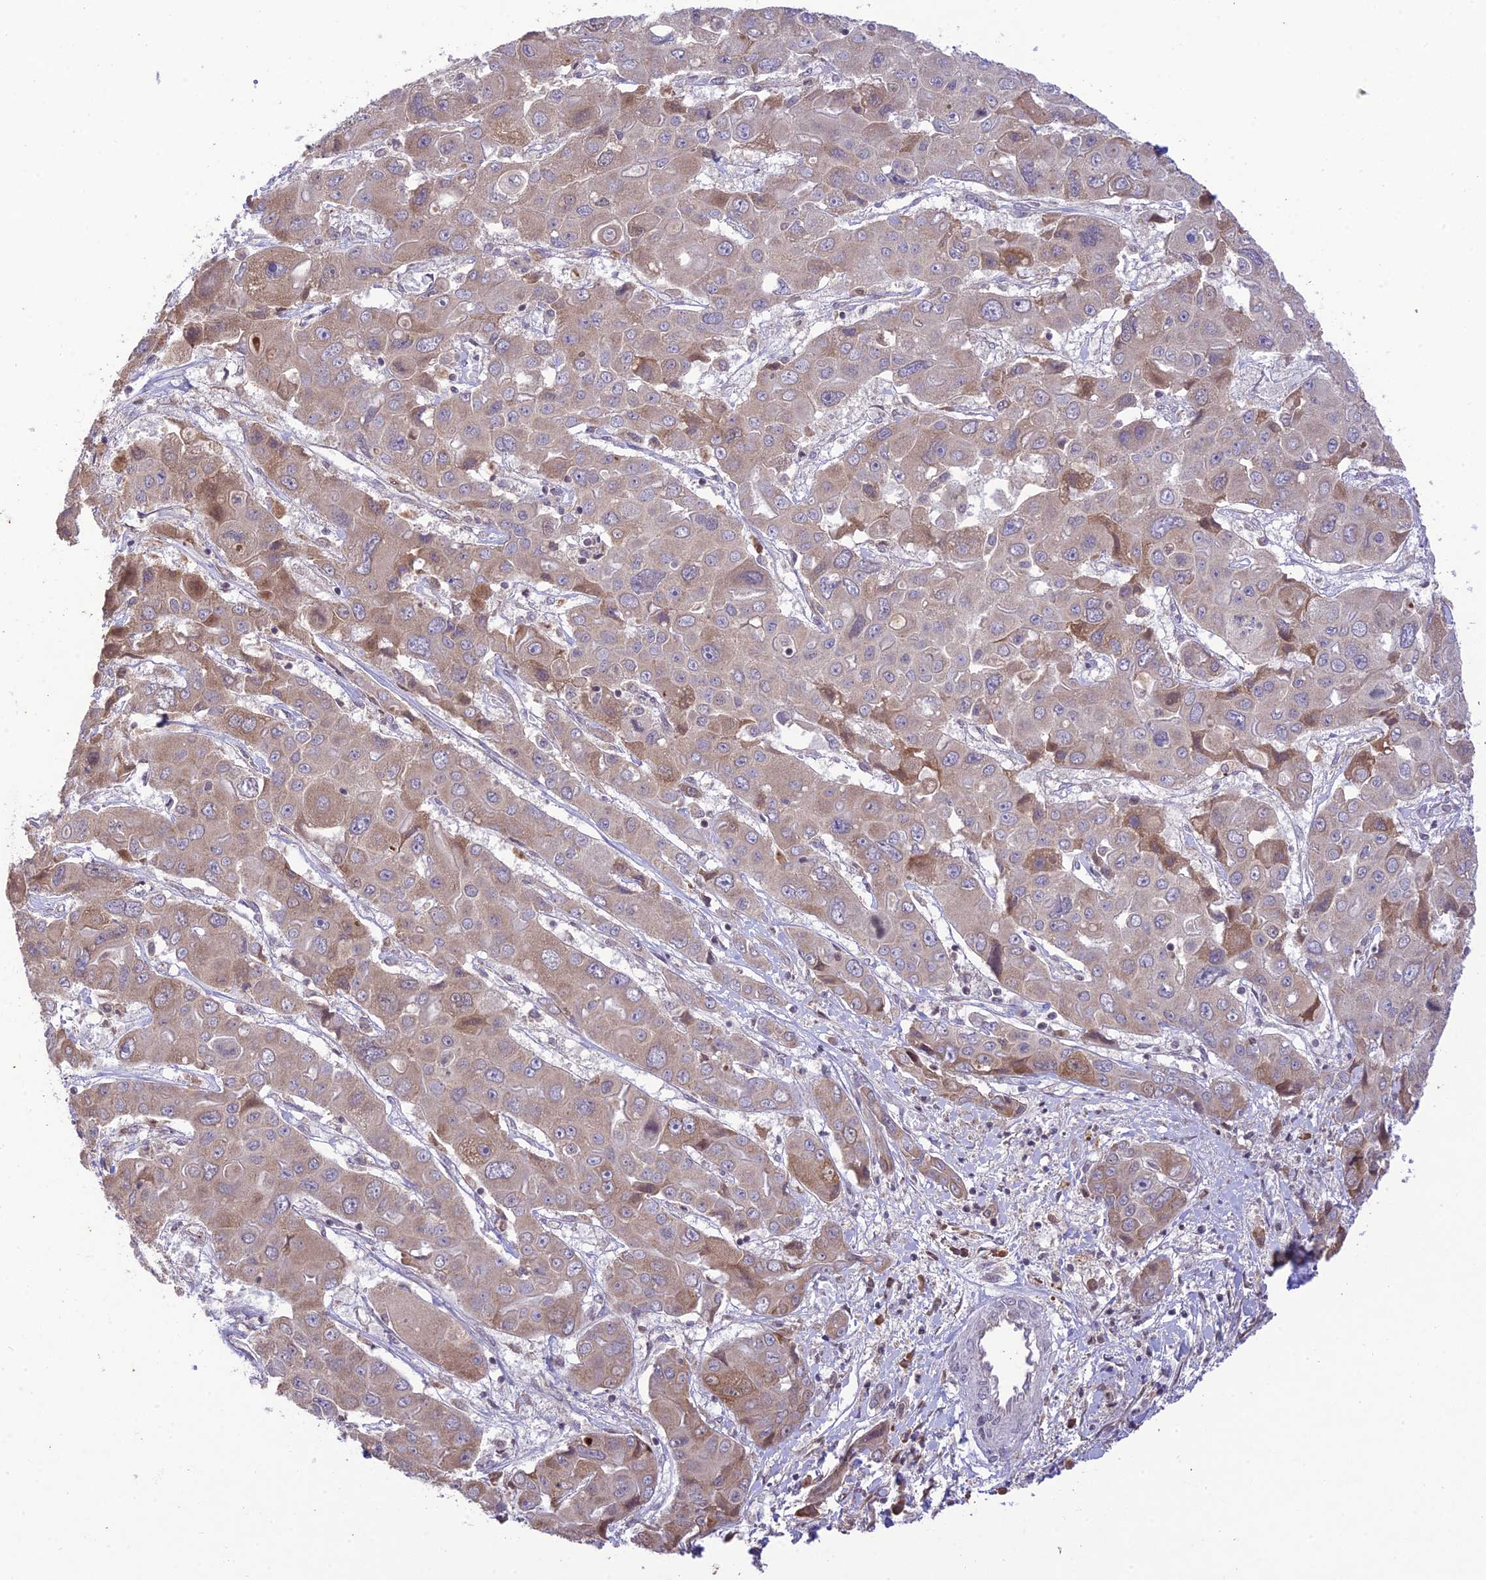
{"staining": {"intensity": "moderate", "quantity": "25%-75%", "location": "cytoplasmic/membranous"}, "tissue": "liver cancer", "cell_type": "Tumor cells", "image_type": "cancer", "snomed": [{"axis": "morphology", "description": "Cholangiocarcinoma"}, {"axis": "topography", "description": "Liver"}], "caption": "Moderate cytoplasmic/membranous staining for a protein is appreciated in approximately 25%-75% of tumor cells of liver cholangiocarcinoma using IHC.", "gene": "TEKT1", "patient": {"sex": "male", "age": 67}}